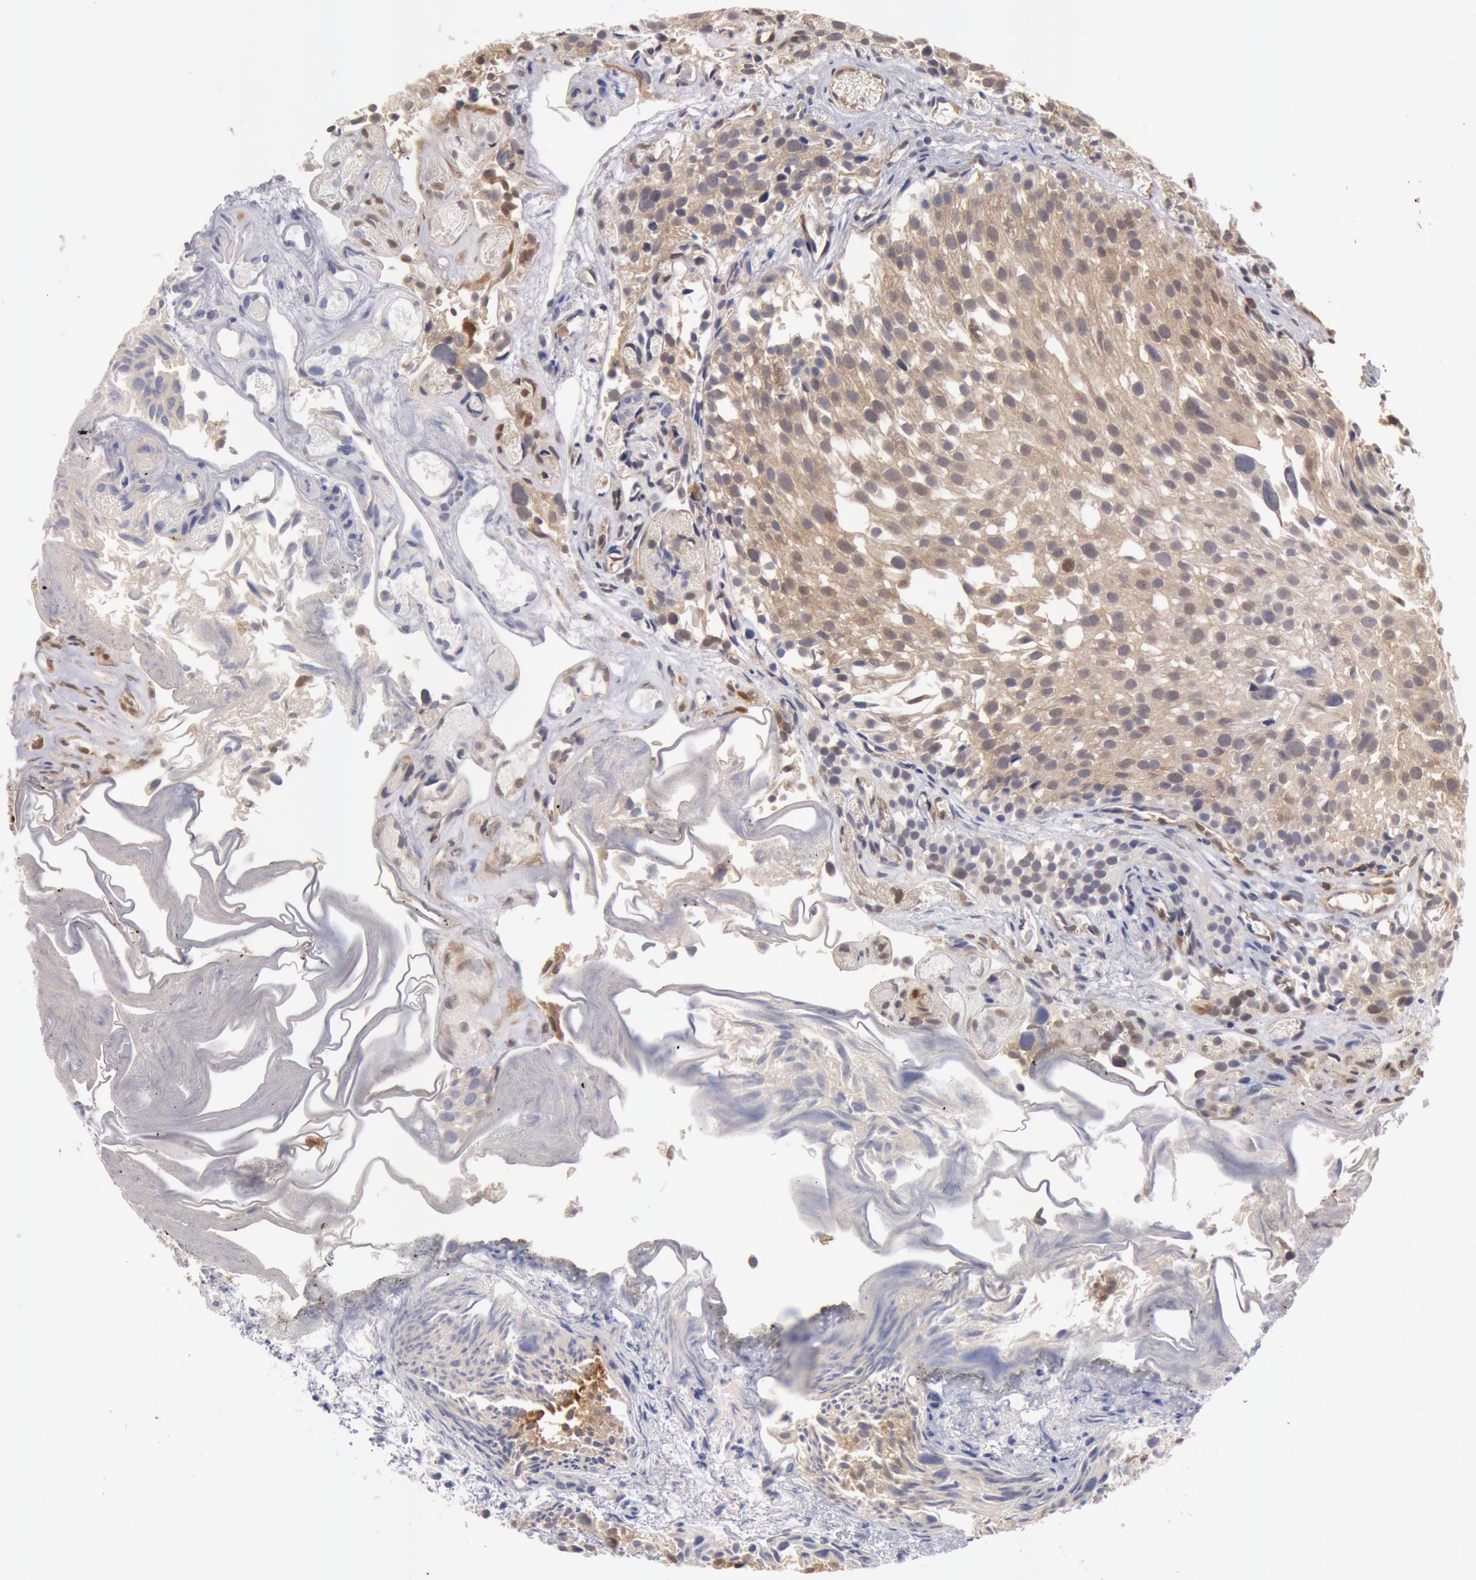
{"staining": {"intensity": "weak", "quantity": "25%-75%", "location": "cytoplasmic/membranous,nuclear"}, "tissue": "urothelial cancer", "cell_type": "Tumor cells", "image_type": "cancer", "snomed": [{"axis": "morphology", "description": "Urothelial carcinoma, High grade"}, {"axis": "topography", "description": "Urinary bladder"}], "caption": "Urothelial cancer stained with a protein marker exhibits weak staining in tumor cells.", "gene": "DNAJA1", "patient": {"sex": "female", "age": 78}}